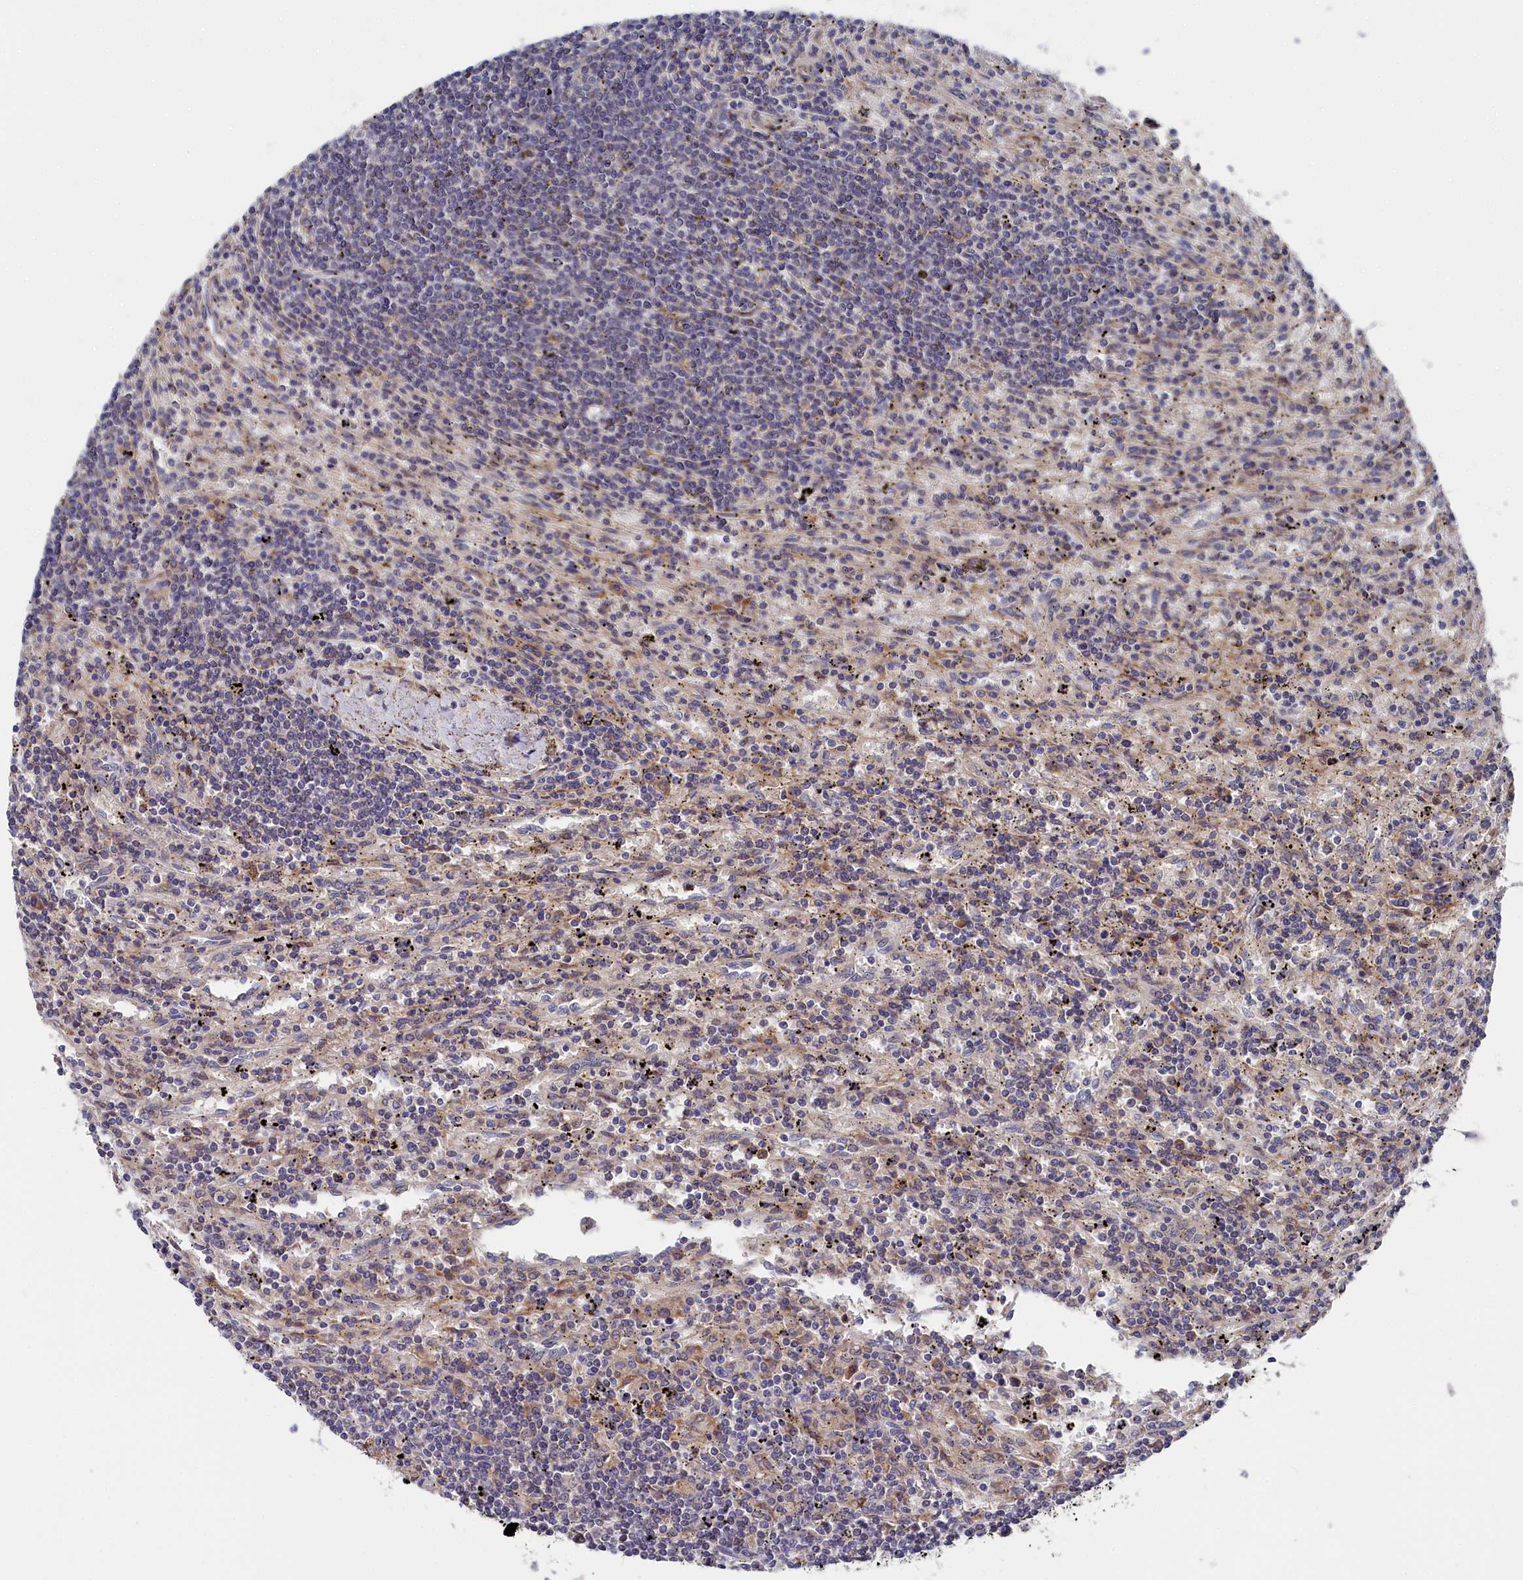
{"staining": {"intensity": "negative", "quantity": "none", "location": "none"}, "tissue": "lymphoma", "cell_type": "Tumor cells", "image_type": "cancer", "snomed": [{"axis": "morphology", "description": "Malignant lymphoma, non-Hodgkin's type, Low grade"}, {"axis": "topography", "description": "Spleen"}], "caption": "A histopathology image of lymphoma stained for a protein displays no brown staining in tumor cells.", "gene": "CYB5D2", "patient": {"sex": "male", "age": 76}}